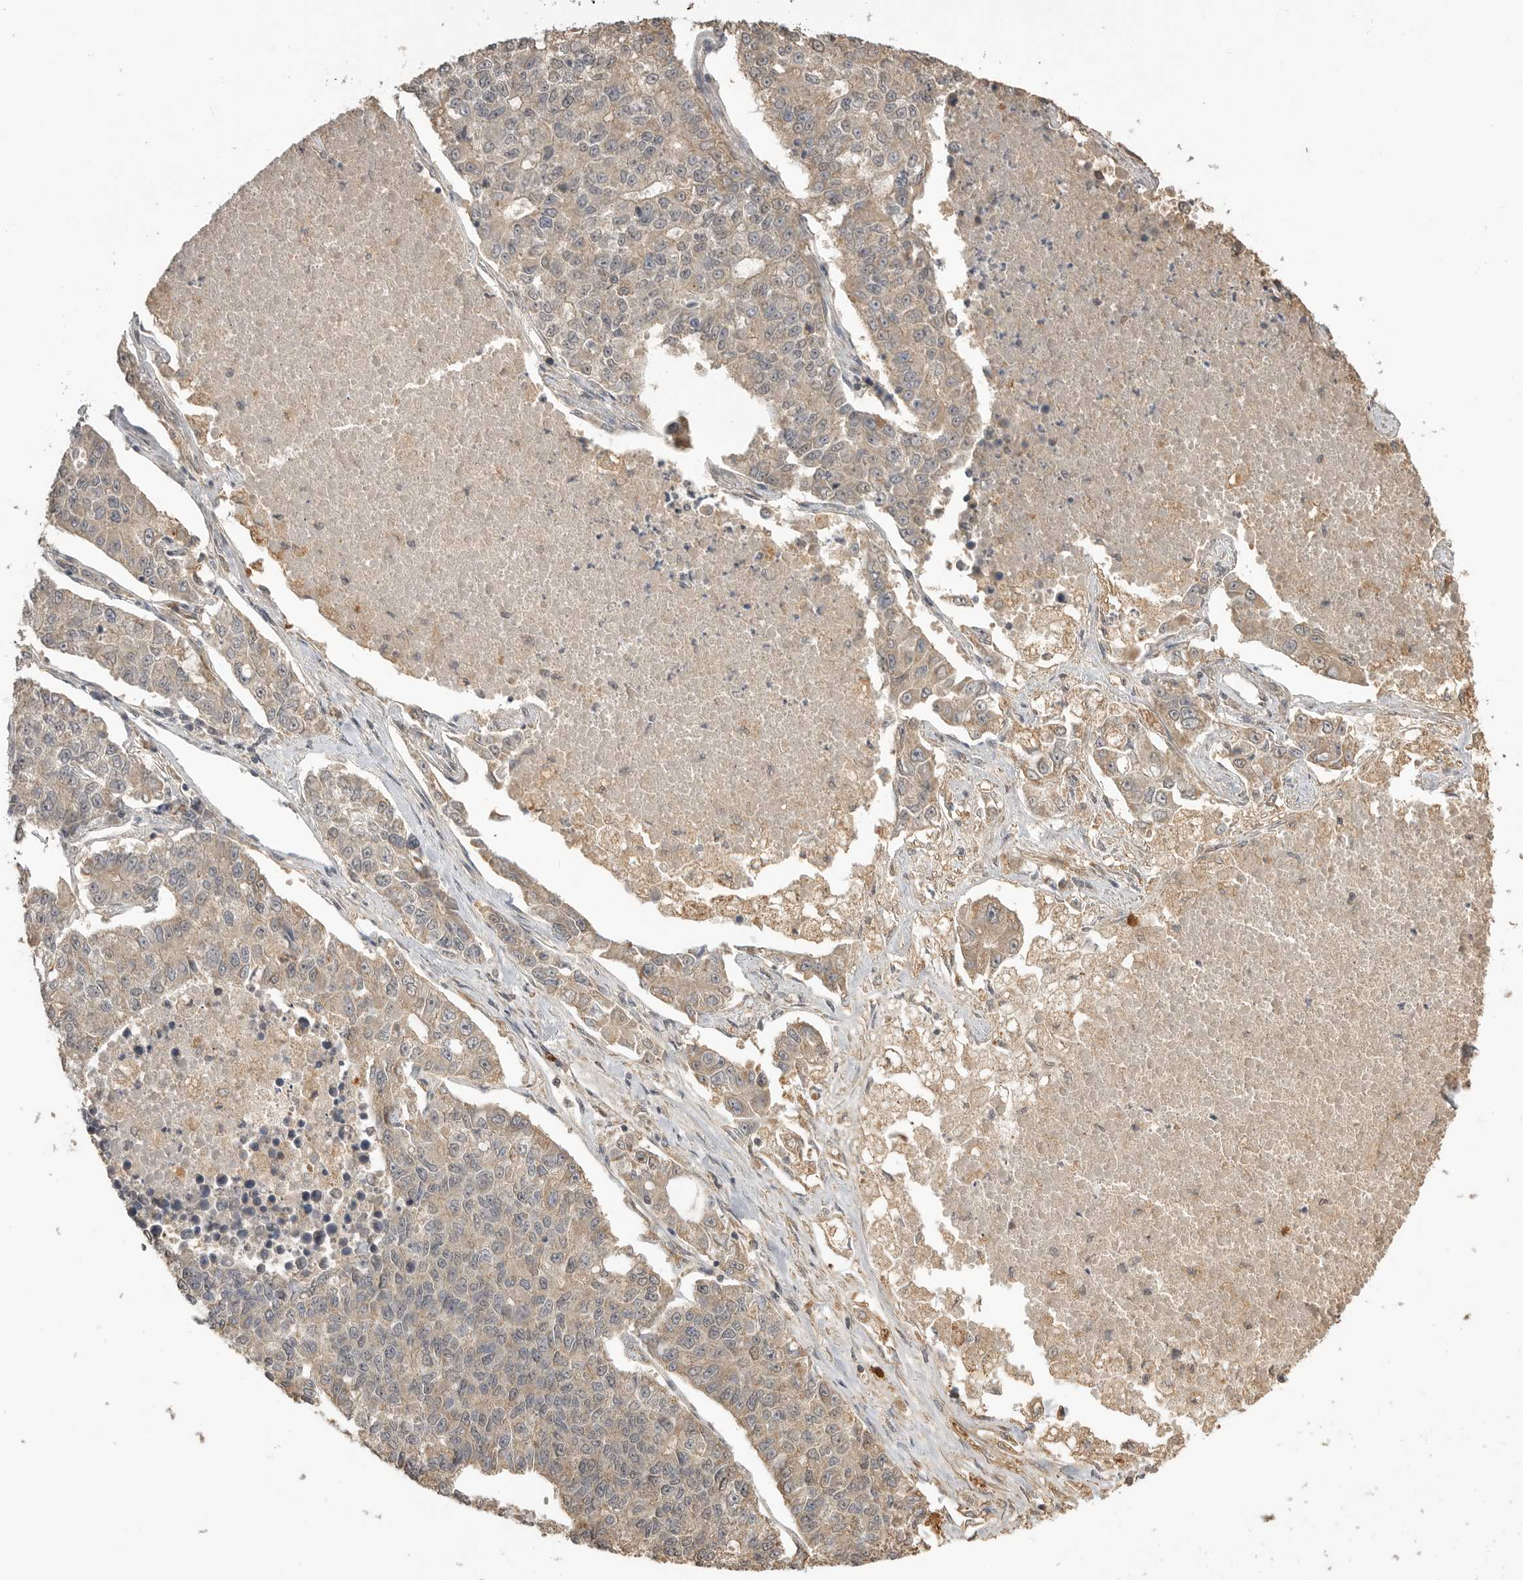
{"staining": {"intensity": "weak", "quantity": "25%-75%", "location": "cytoplasmic/membranous"}, "tissue": "lung cancer", "cell_type": "Tumor cells", "image_type": "cancer", "snomed": [{"axis": "morphology", "description": "Adenocarcinoma, NOS"}, {"axis": "topography", "description": "Lung"}], "caption": "Brown immunohistochemical staining in adenocarcinoma (lung) demonstrates weak cytoplasmic/membranous expression in approximately 25%-75% of tumor cells.", "gene": "ASPSCR1", "patient": {"sex": "male", "age": 49}}